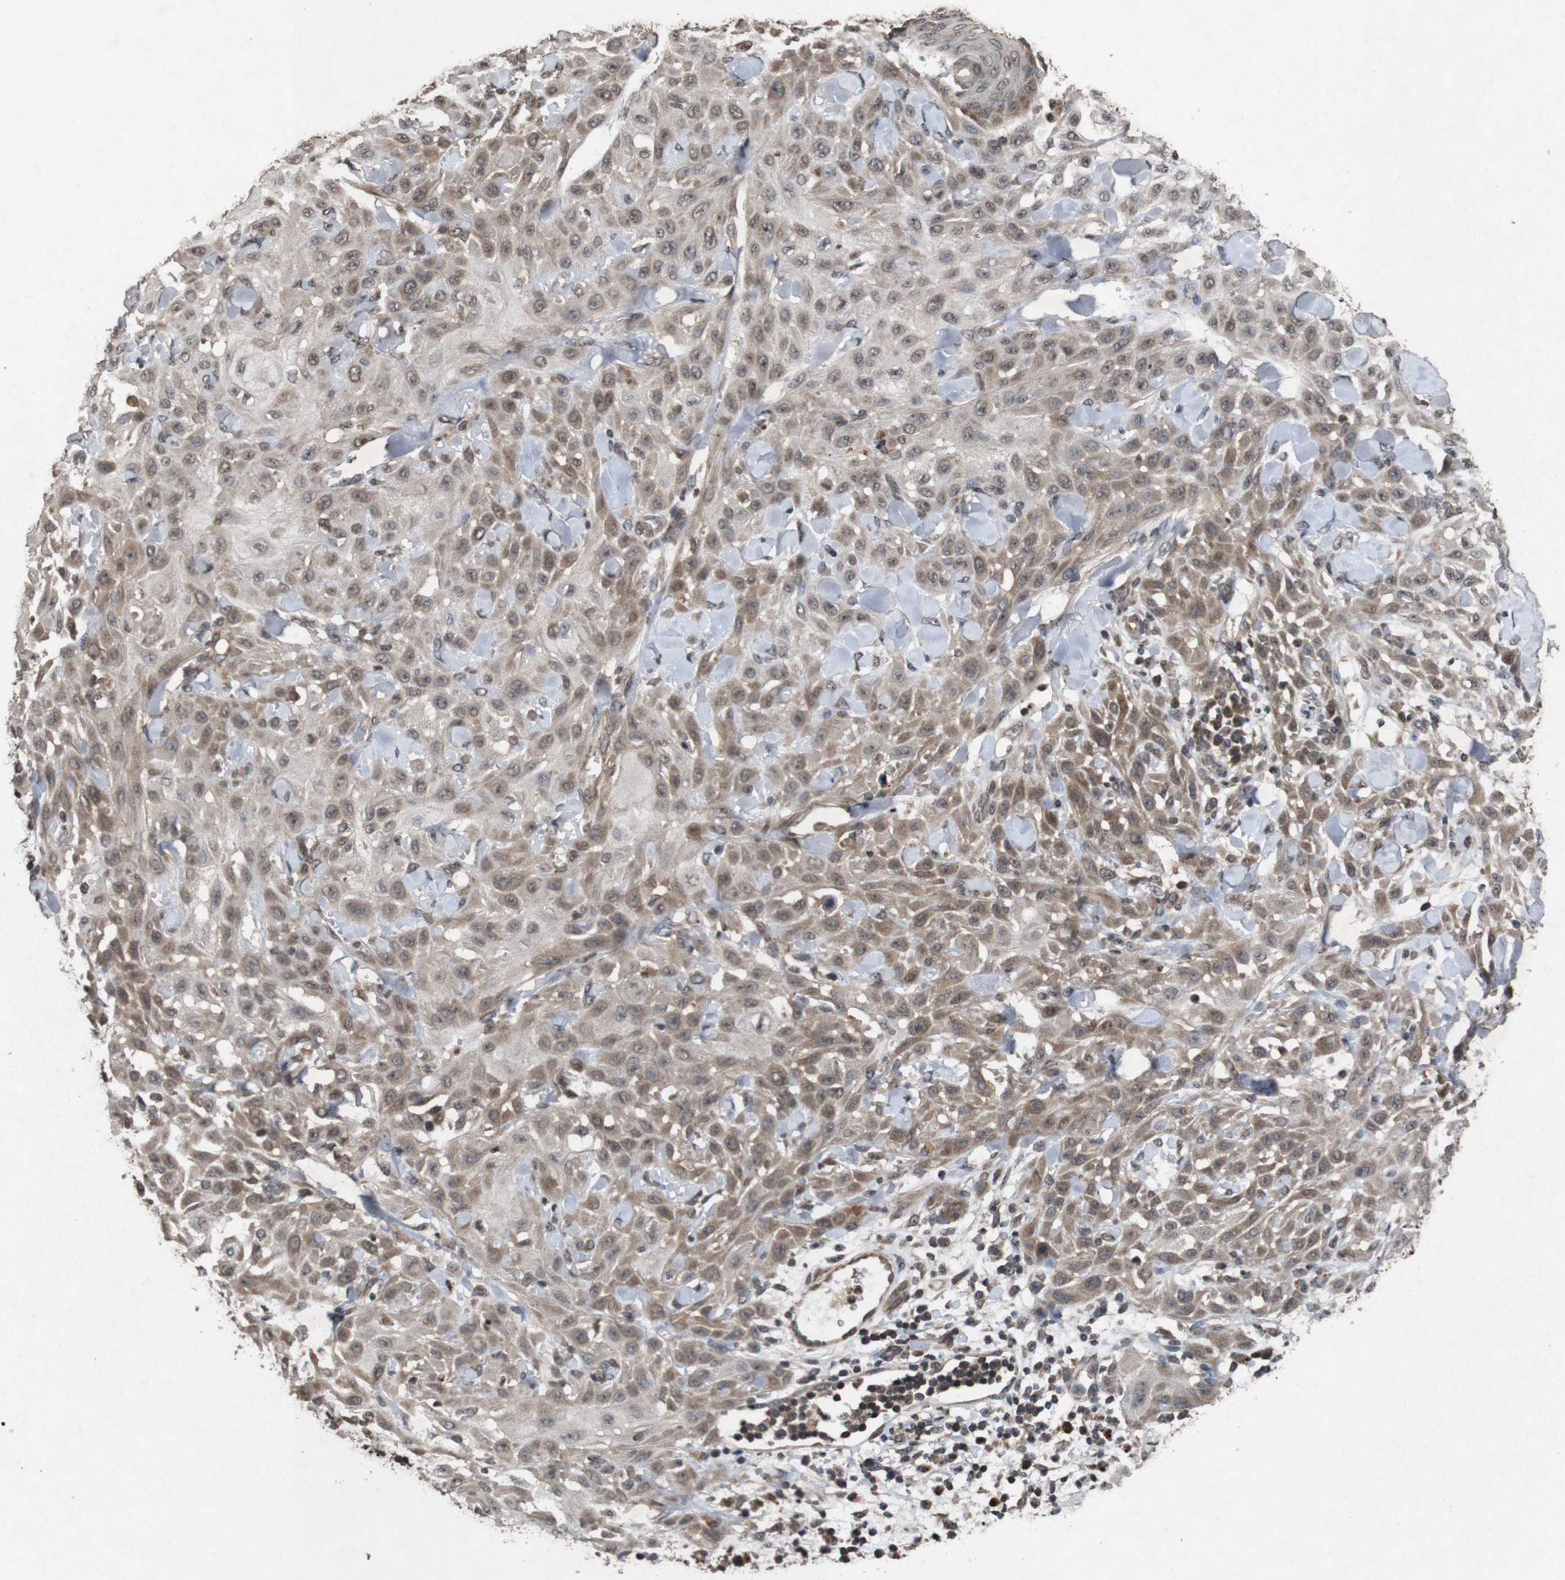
{"staining": {"intensity": "moderate", "quantity": "25%-75%", "location": "cytoplasmic/membranous,nuclear"}, "tissue": "skin cancer", "cell_type": "Tumor cells", "image_type": "cancer", "snomed": [{"axis": "morphology", "description": "Squamous cell carcinoma, NOS"}, {"axis": "topography", "description": "Skin"}], "caption": "This photomicrograph exhibits immunohistochemistry staining of human skin cancer, with medium moderate cytoplasmic/membranous and nuclear expression in approximately 25%-75% of tumor cells.", "gene": "SORL1", "patient": {"sex": "male", "age": 24}}